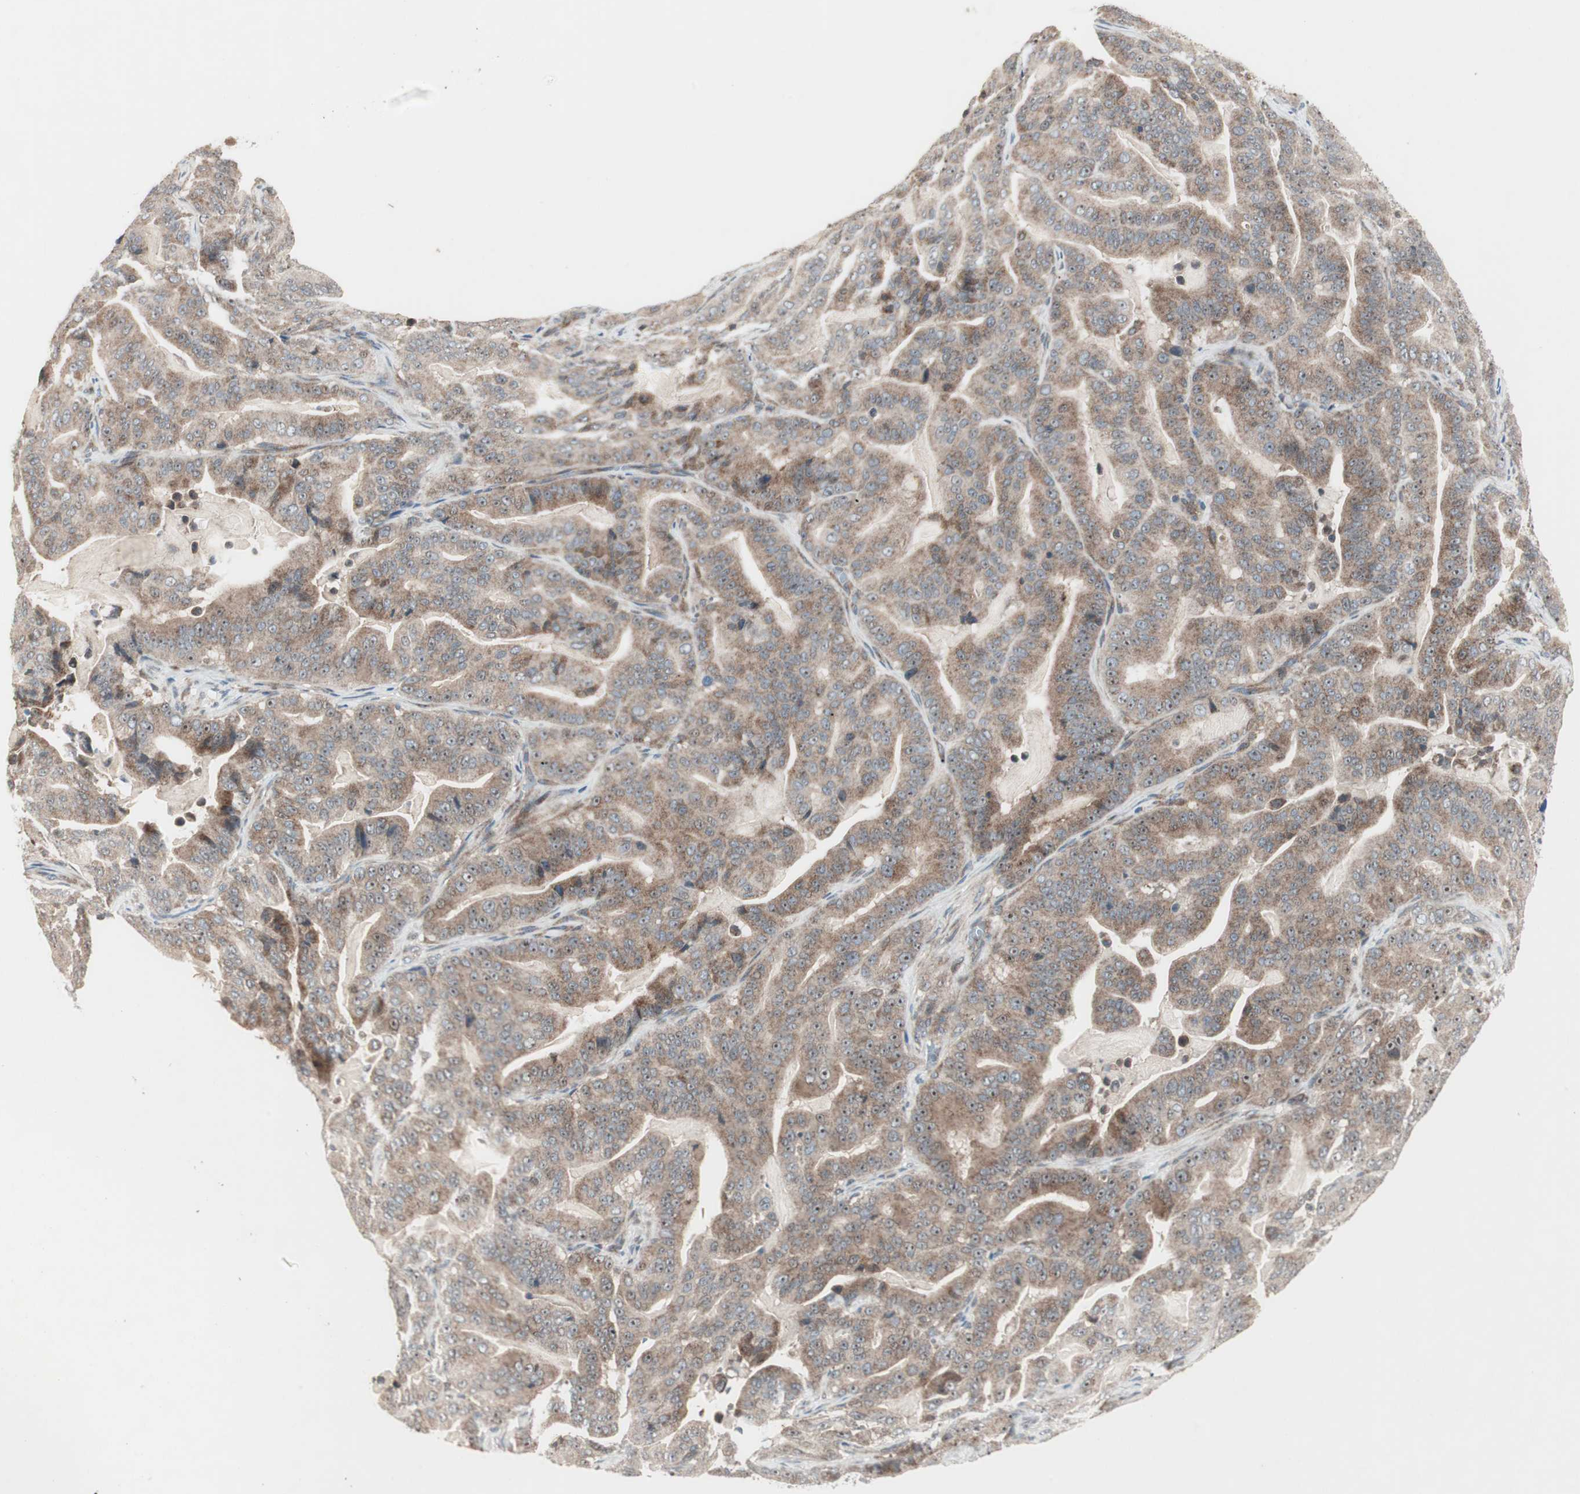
{"staining": {"intensity": "moderate", "quantity": ">75%", "location": "cytoplasmic/membranous"}, "tissue": "pancreatic cancer", "cell_type": "Tumor cells", "image_type": "cancer", "snomed": [{"axis": "morphology", "description": "Adenocarcinoma, NOS"}, {"axis": "topography", "description": "Pancreas"}], "caption": "There is medium levels of moderate cytoplasmic/membranous staining in tumor cells of adenocarcinoma (pancreatic), as demonstrated by immunohistochemical staining (brown color).", "gene": "CCL14", "patient": {"sex": "male", "age": 63}}